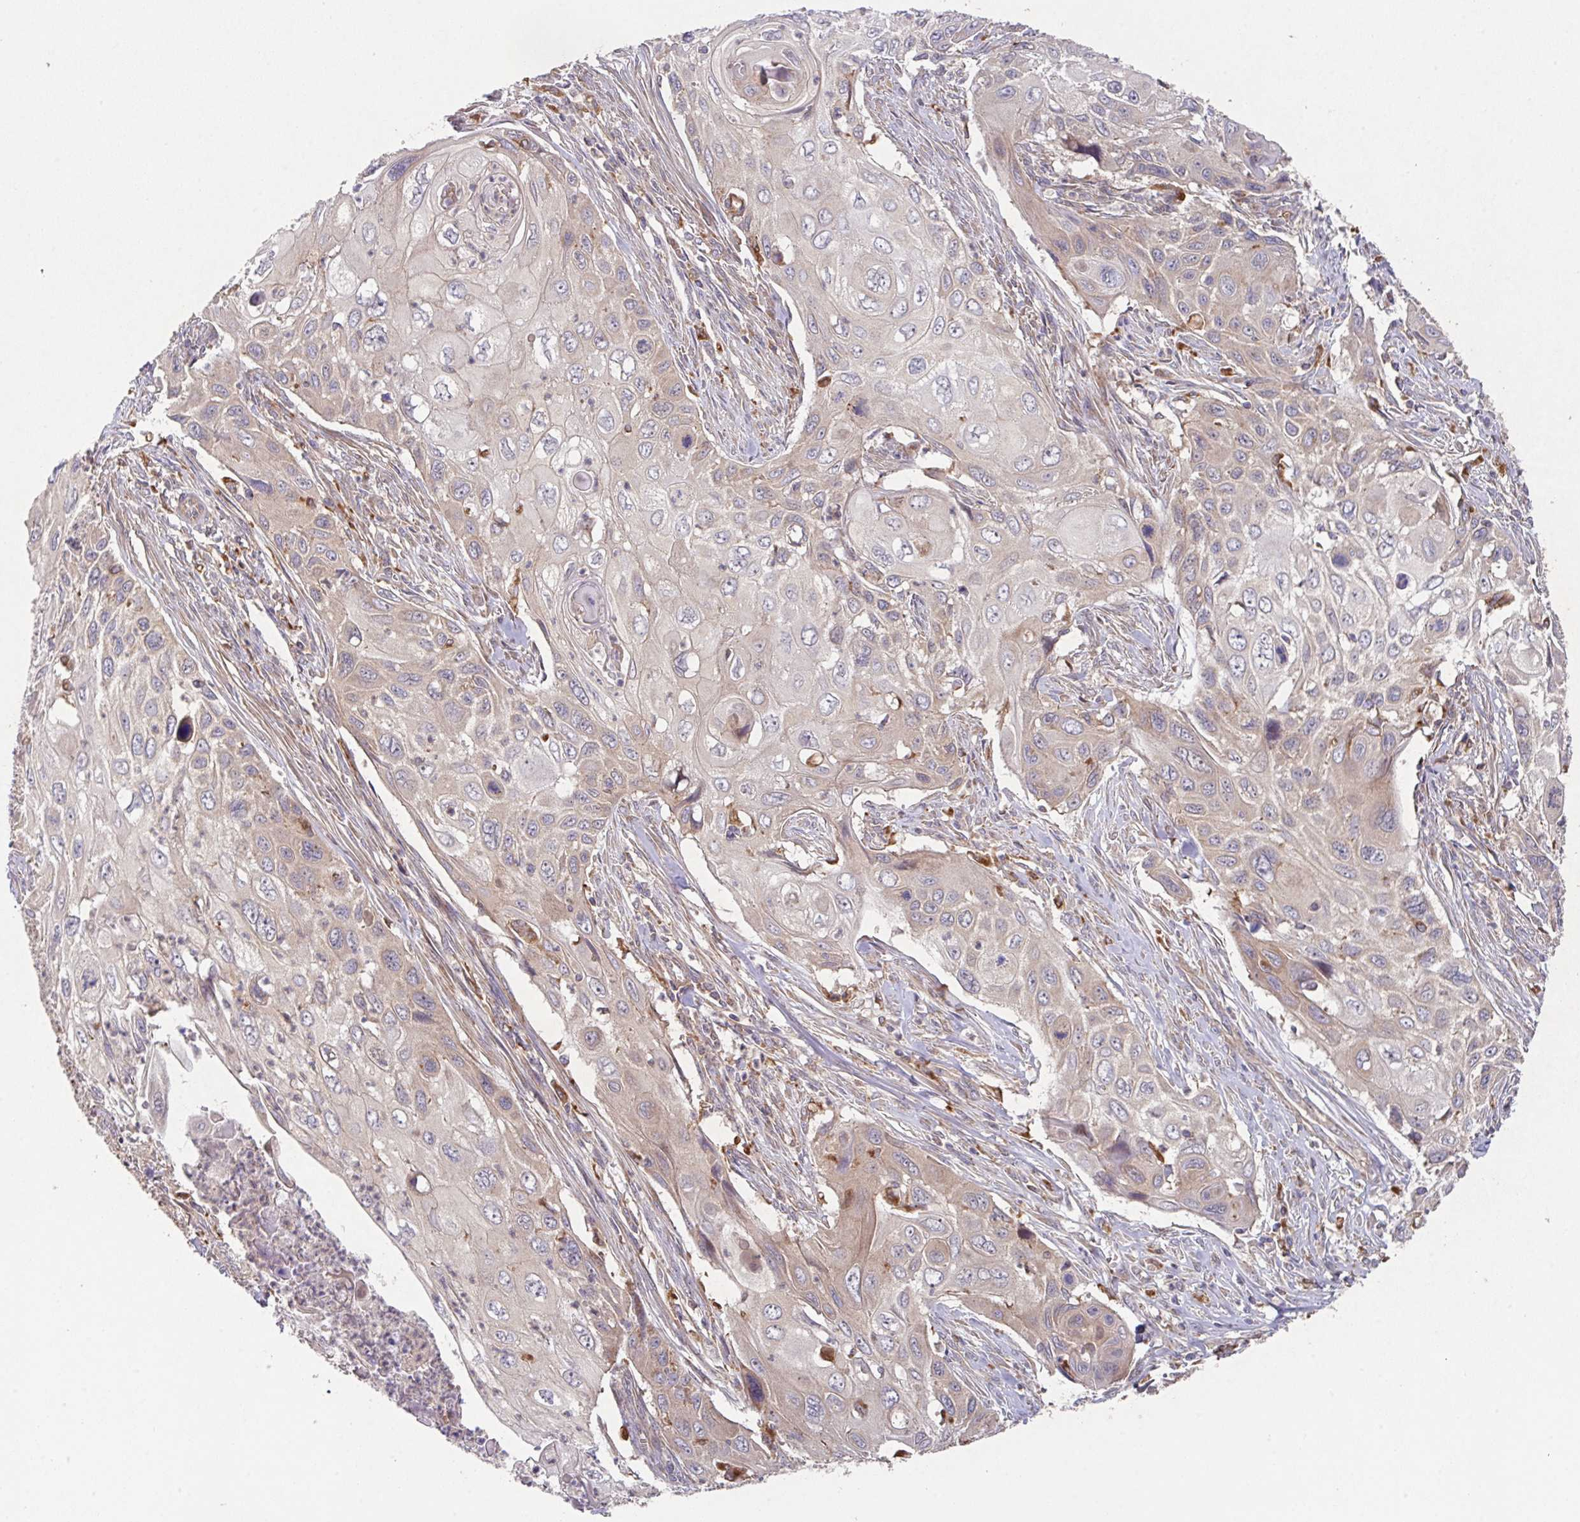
{"staining": {"intensity": "weak", "quantity": "25%-75%", "location": "cytoplasmic/membranous"}, "tissue": "cervical cancer", "cell_type": "Tumor cells", "image_type": "cancer", "snomed": [{"axis": "morphology", "description": "Squamous cell carcinoma, NOS"}, {"axis": "topography", "description": "Cervix"}], "caption": "Immunohistochemistry (IHC) of human cervical cancer (squamous cell carcinoma) exhibits low levels of weak cytoplasmic/membranous expression in approximately 25%-75% of tumor cells.", "gene": "TRIM14", "patient": {"sex": "female", "age": 70}}